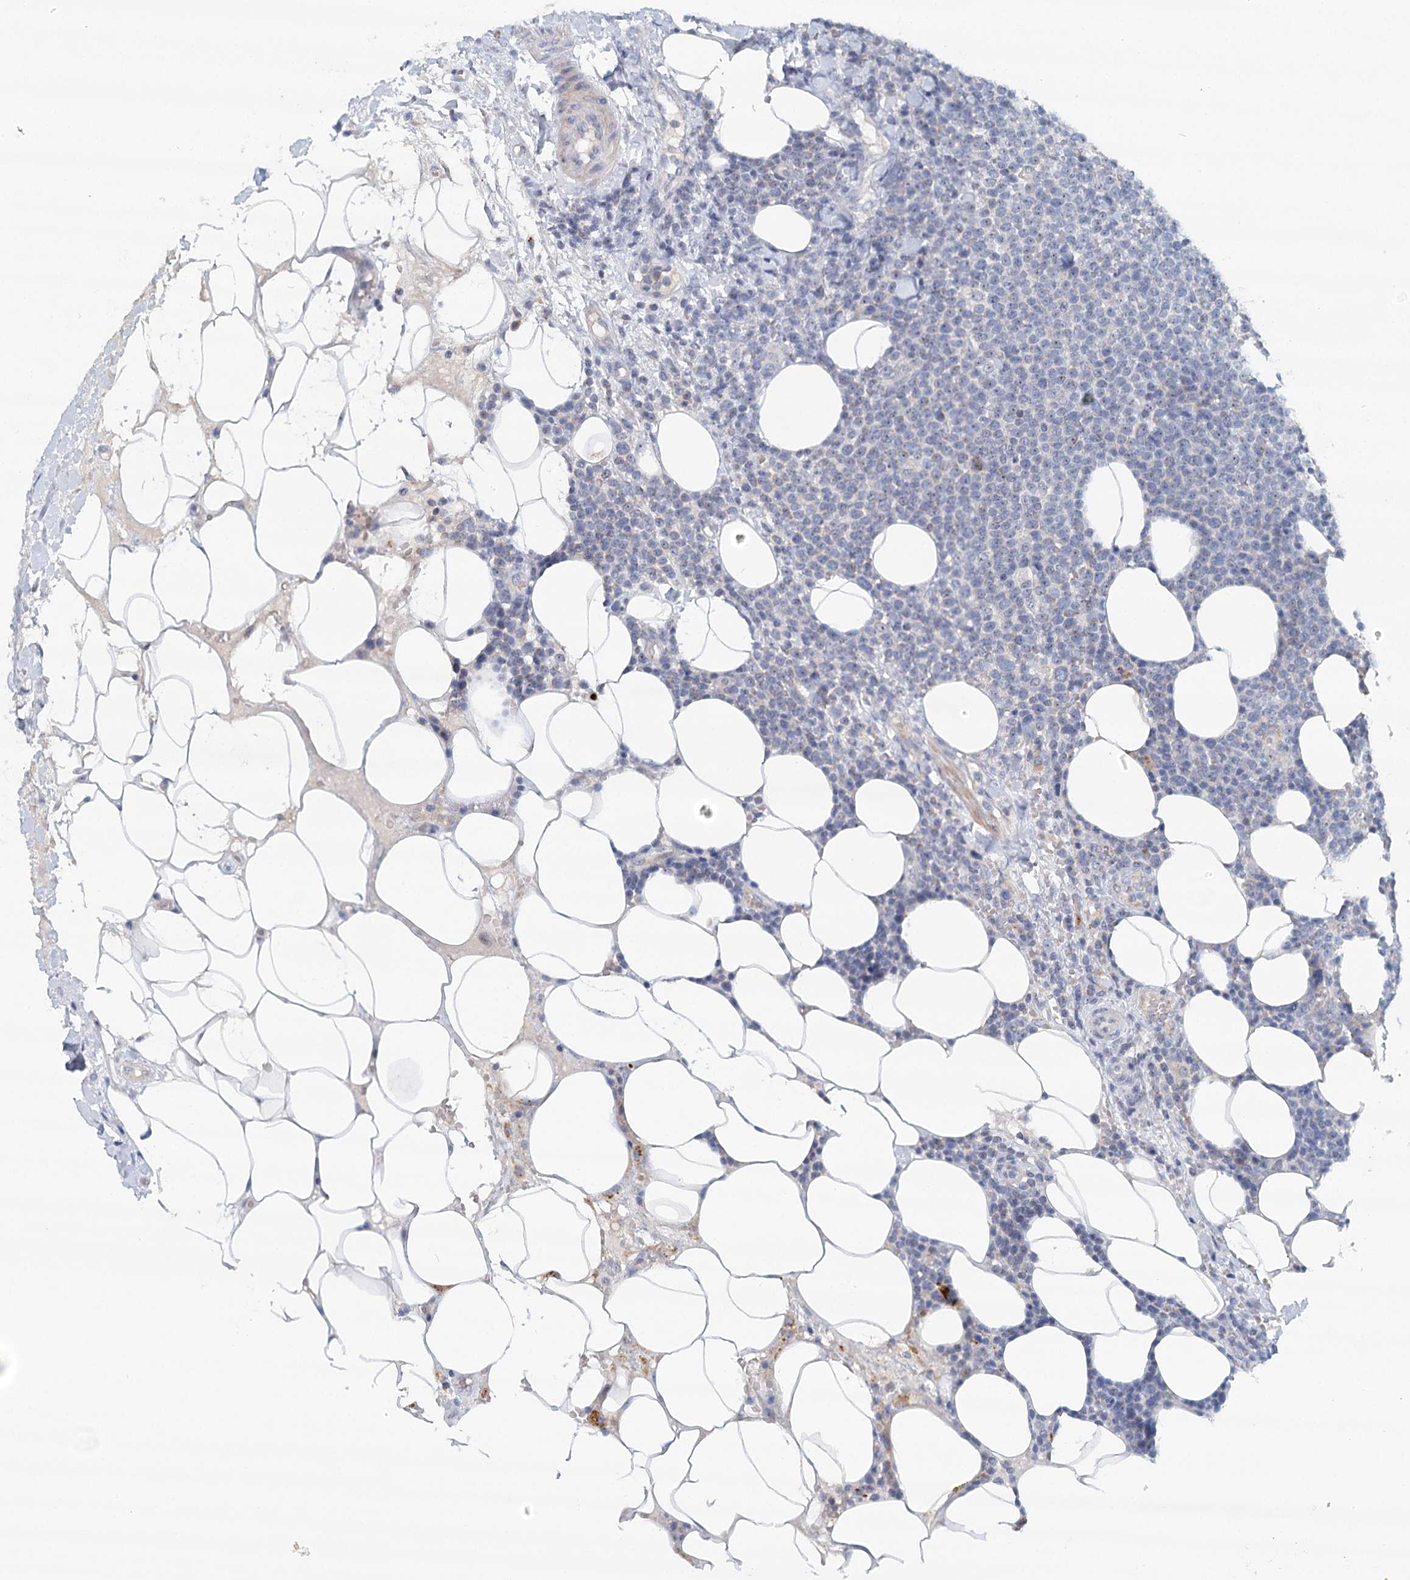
{"staining": {"intensity": "negative", "quantity": "none", "location": "none"}, "tissue": "lymphoma", "cell_type": "Tumor cells", "image_type": "cancer", "snomed": [{"axis": "morphology", "description": "Malignant lymphoma, non-Hodgkin's type, High grade"}, {"axis": "topography", "description": "Lymph node"}], "caption": "High magnification brightfield microscopy of lymphoma stained with DAB (brown) and counterstained with hematoxylin (blue): tumor cells show no significant expression.", "gene": "RBM43", "patient": {"sex": "male", "age": 61}}